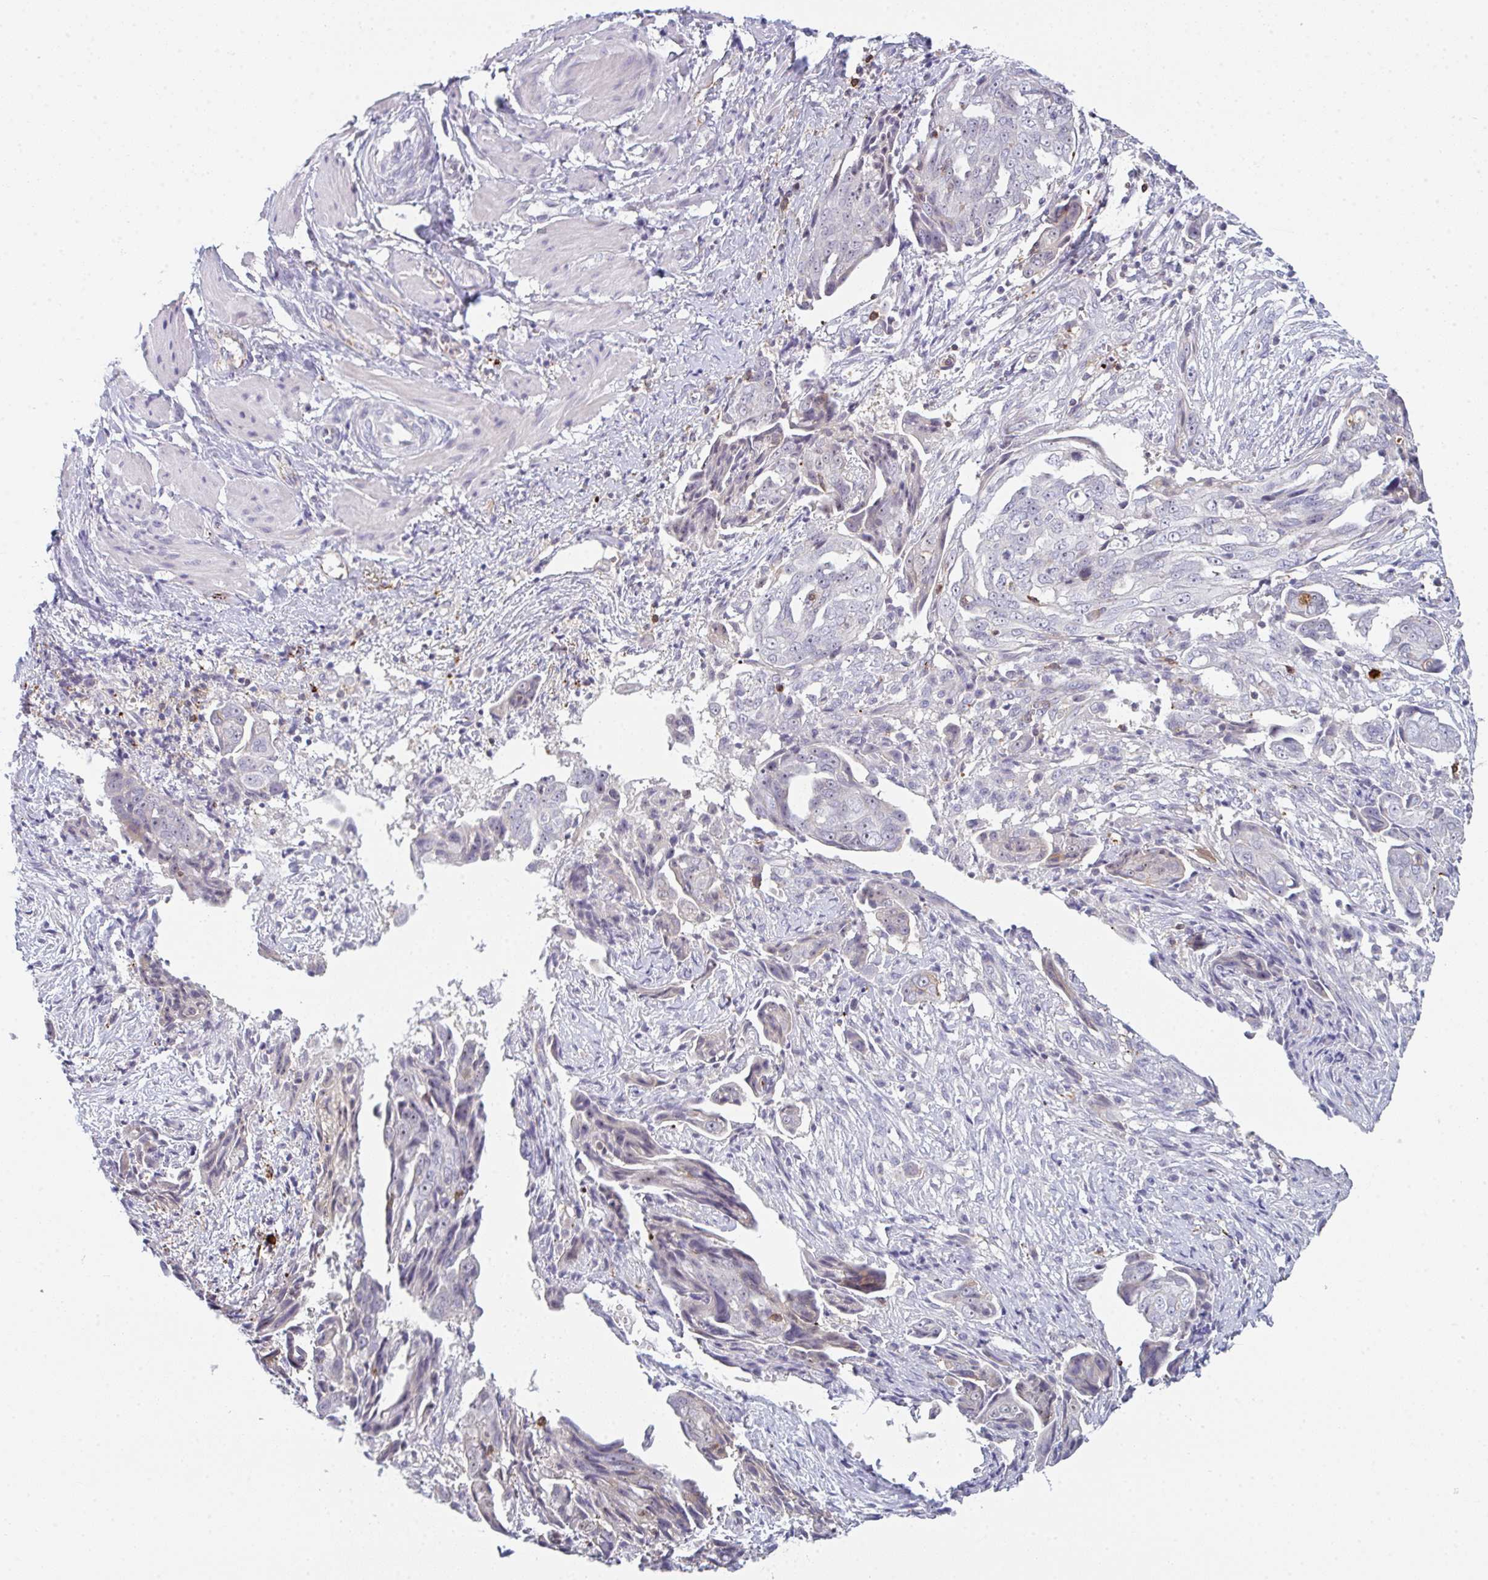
{"staining": {"intensity": "negative", "quantity": "none", "location": "none"}, "tissue": "ovarian cancer", "cell_type": "Tumor cells", "image_type": "cancer", "snomed": [{"axis": "morphology", "description": "Carcinoma, endometroid"}, {"axis": "topography", "description": "Ovary"}], "caption": "Immunohistochemistry (IHC) image of ovarian cancer (endometroid carcinoma) stained for a protein (brown), which displays no expression in tumor cells.", "gene": "CD80", "patient": {"sex": "female", "age": 70}}